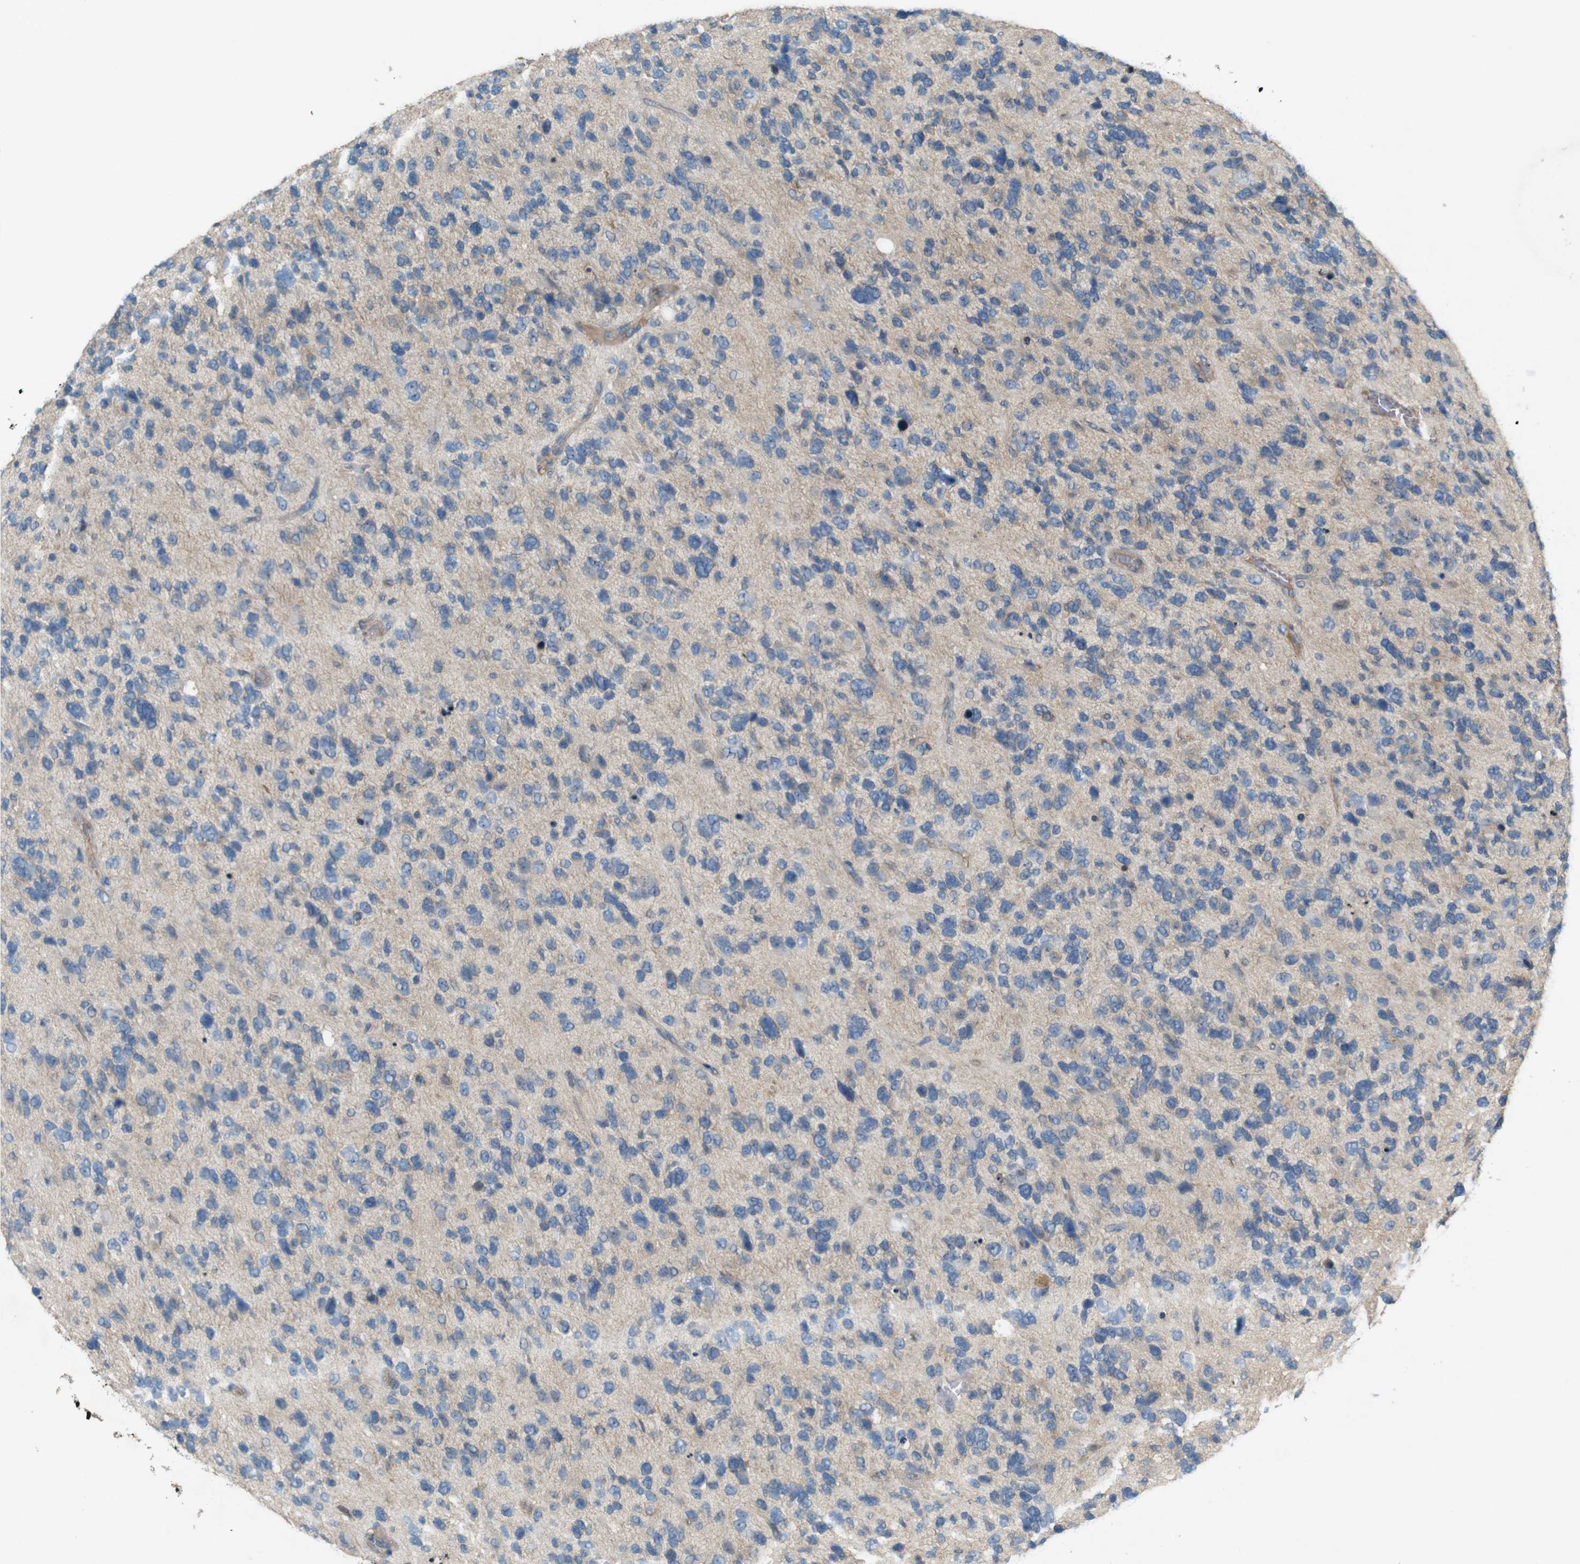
{"staining": {"intensity": "weak", "quantity": "<25%", "location": "cytoplasmic/membranous"}, "tissue": "glioma", "cell_type": "Tumor cells", "image_type": "cancer", "snomed": [{"axis": "morphology", "description": "Glioma, malignant, High grade"}, {"axis": "topography", "description": "Brain"}], "caption": "Immunohistochemistry (IHC) of human glioma displays no expression in tumor cells.", "gene": "PVR", "patient": {"sex": "female", "age": 58}}